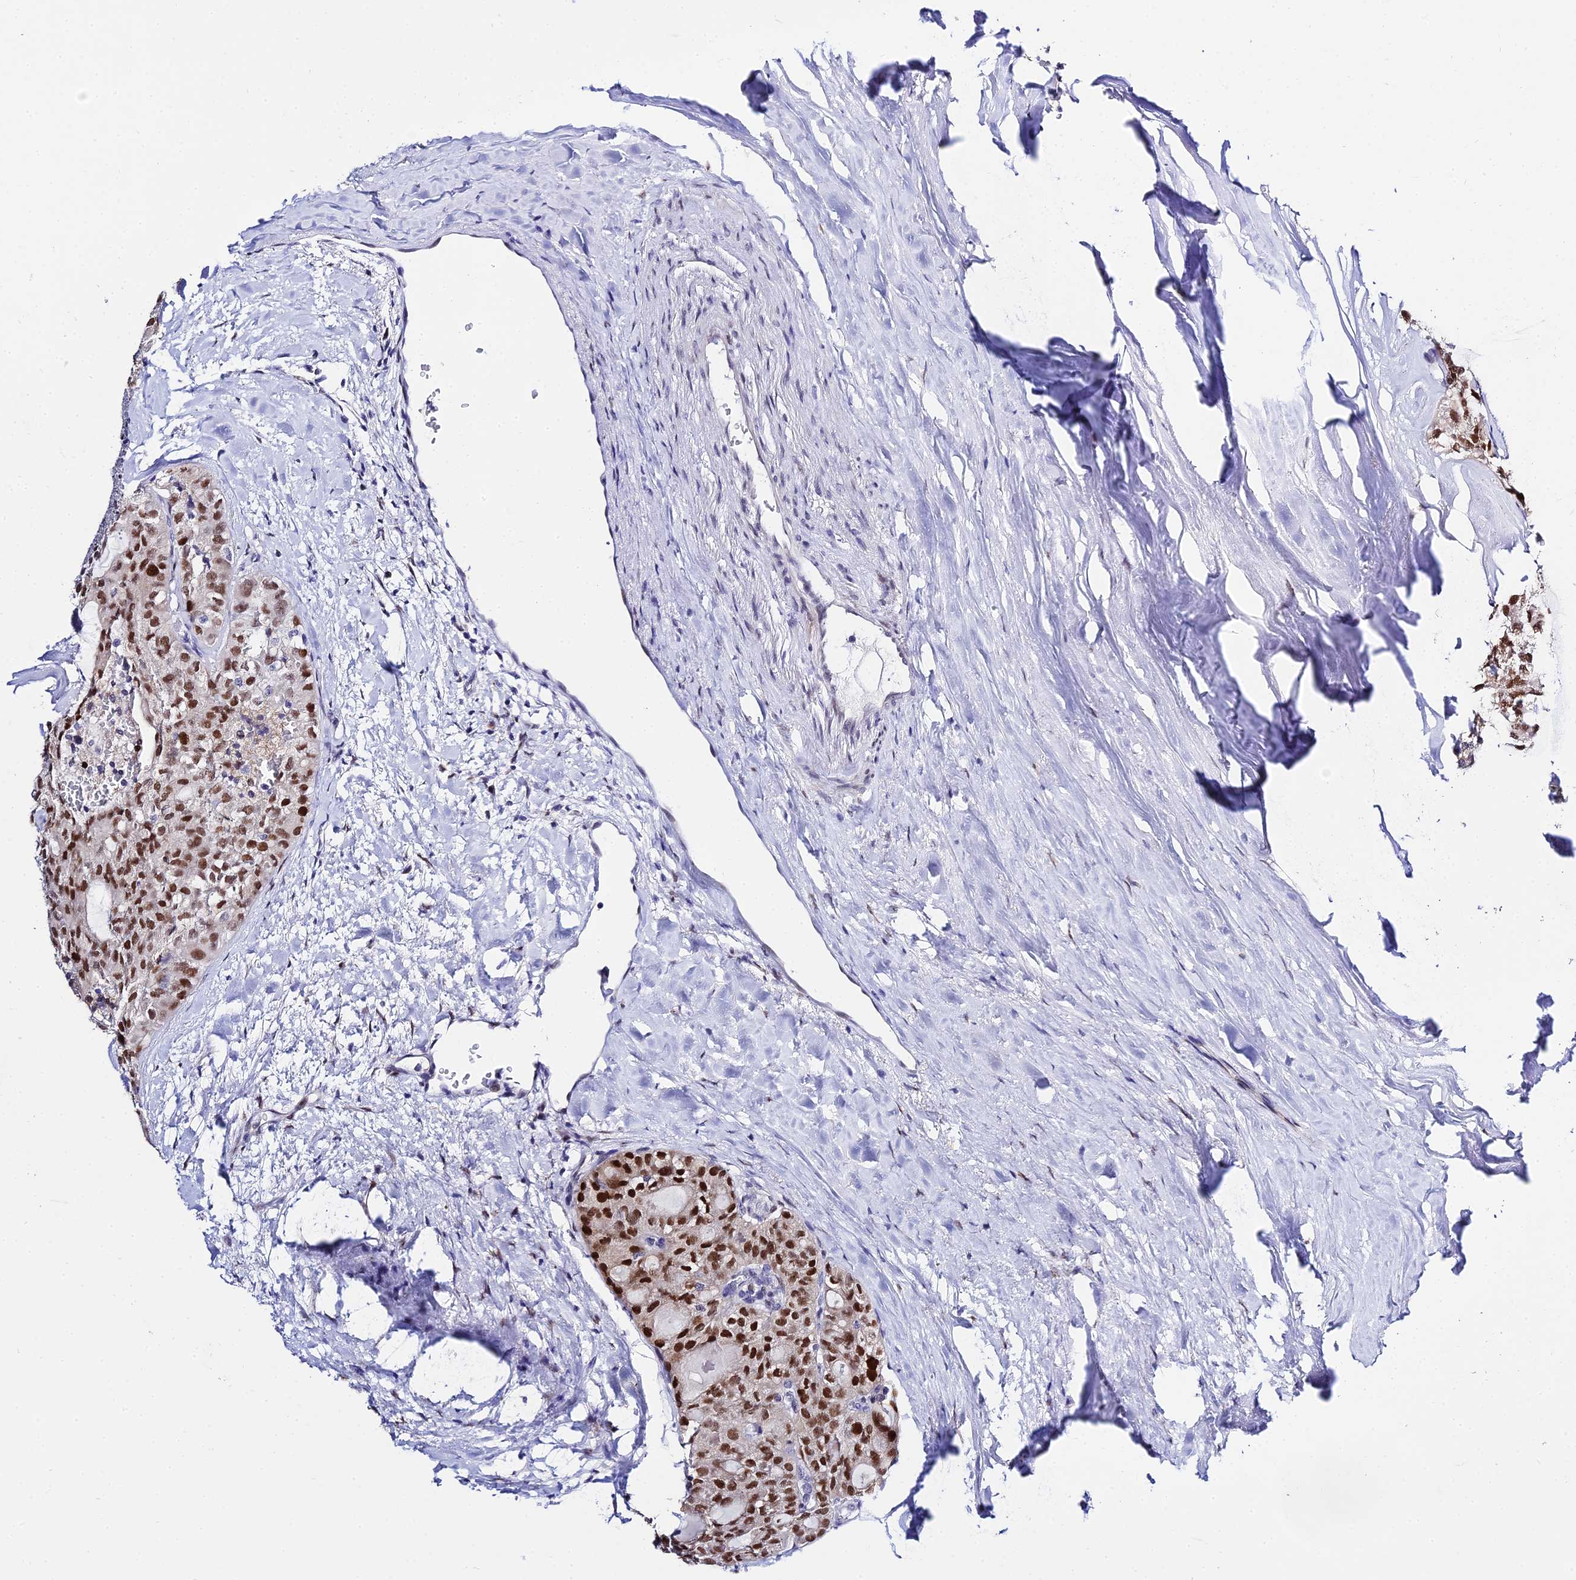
{"staining": {"intensity": "moderate", "quantity": ">75%", "location": "nuclear"}, "tissue": "thyroid cancer", "cell_type": "Tumor cells", "image_type": "cancer", "snomed": [{"axis": "morphology", "description": "Follicular adenoma carcinoma, NOS"}, {"axis": "topography", "description": "Thyroid gland"}], "caption": "The immunohistochemical stain labels moderate nuclear positivity in tumor cells of follicular adenoma carcinoma (thyroid) tissue.", "gene": "POFUT2", "patient": {"sex": "male", "age": 75}}